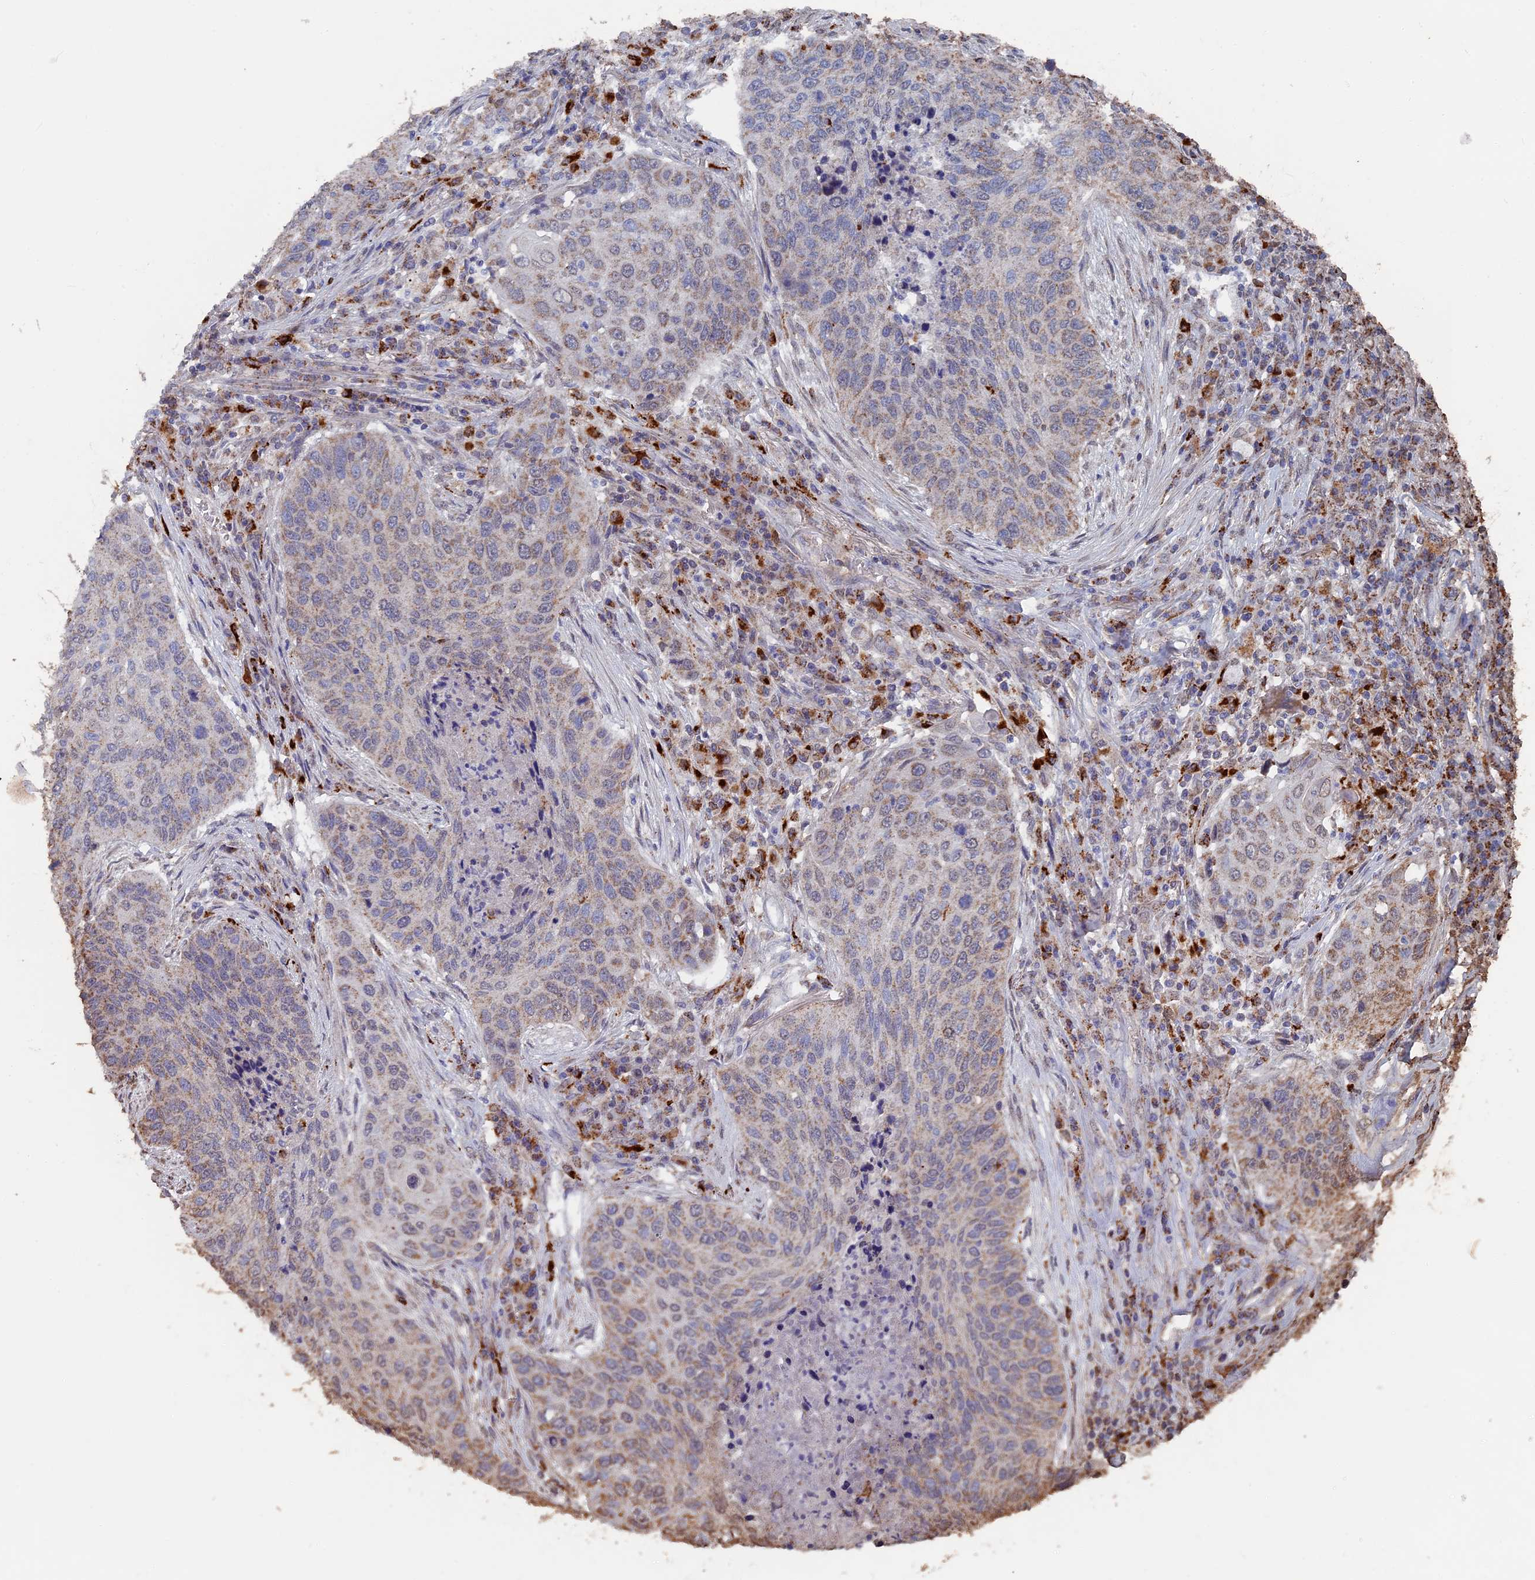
{"staining": {"intensity": "moderate", "quantity": "25%-75%", "location": "cytoplasmic/membranous"}, "tissue": "lung cancer", "cell_type": "Tumor cells", "image_type": "cancer", "snomed": [{"axis": "morphology", "description": "Squamous cell carcinoma, NOS"}, {"axis": "topography", "description": "Lung"}], "caption": "An image of lung cancer (squamous cell carcinoma) stained for a protein displays moderate cytoplasmic/membranous brown staining in tumor cells. The protein is shown in brown color, while the nuclei are stained blue.", "gene": "SMG9", "patient": {"sex": "female", "age": 63}}